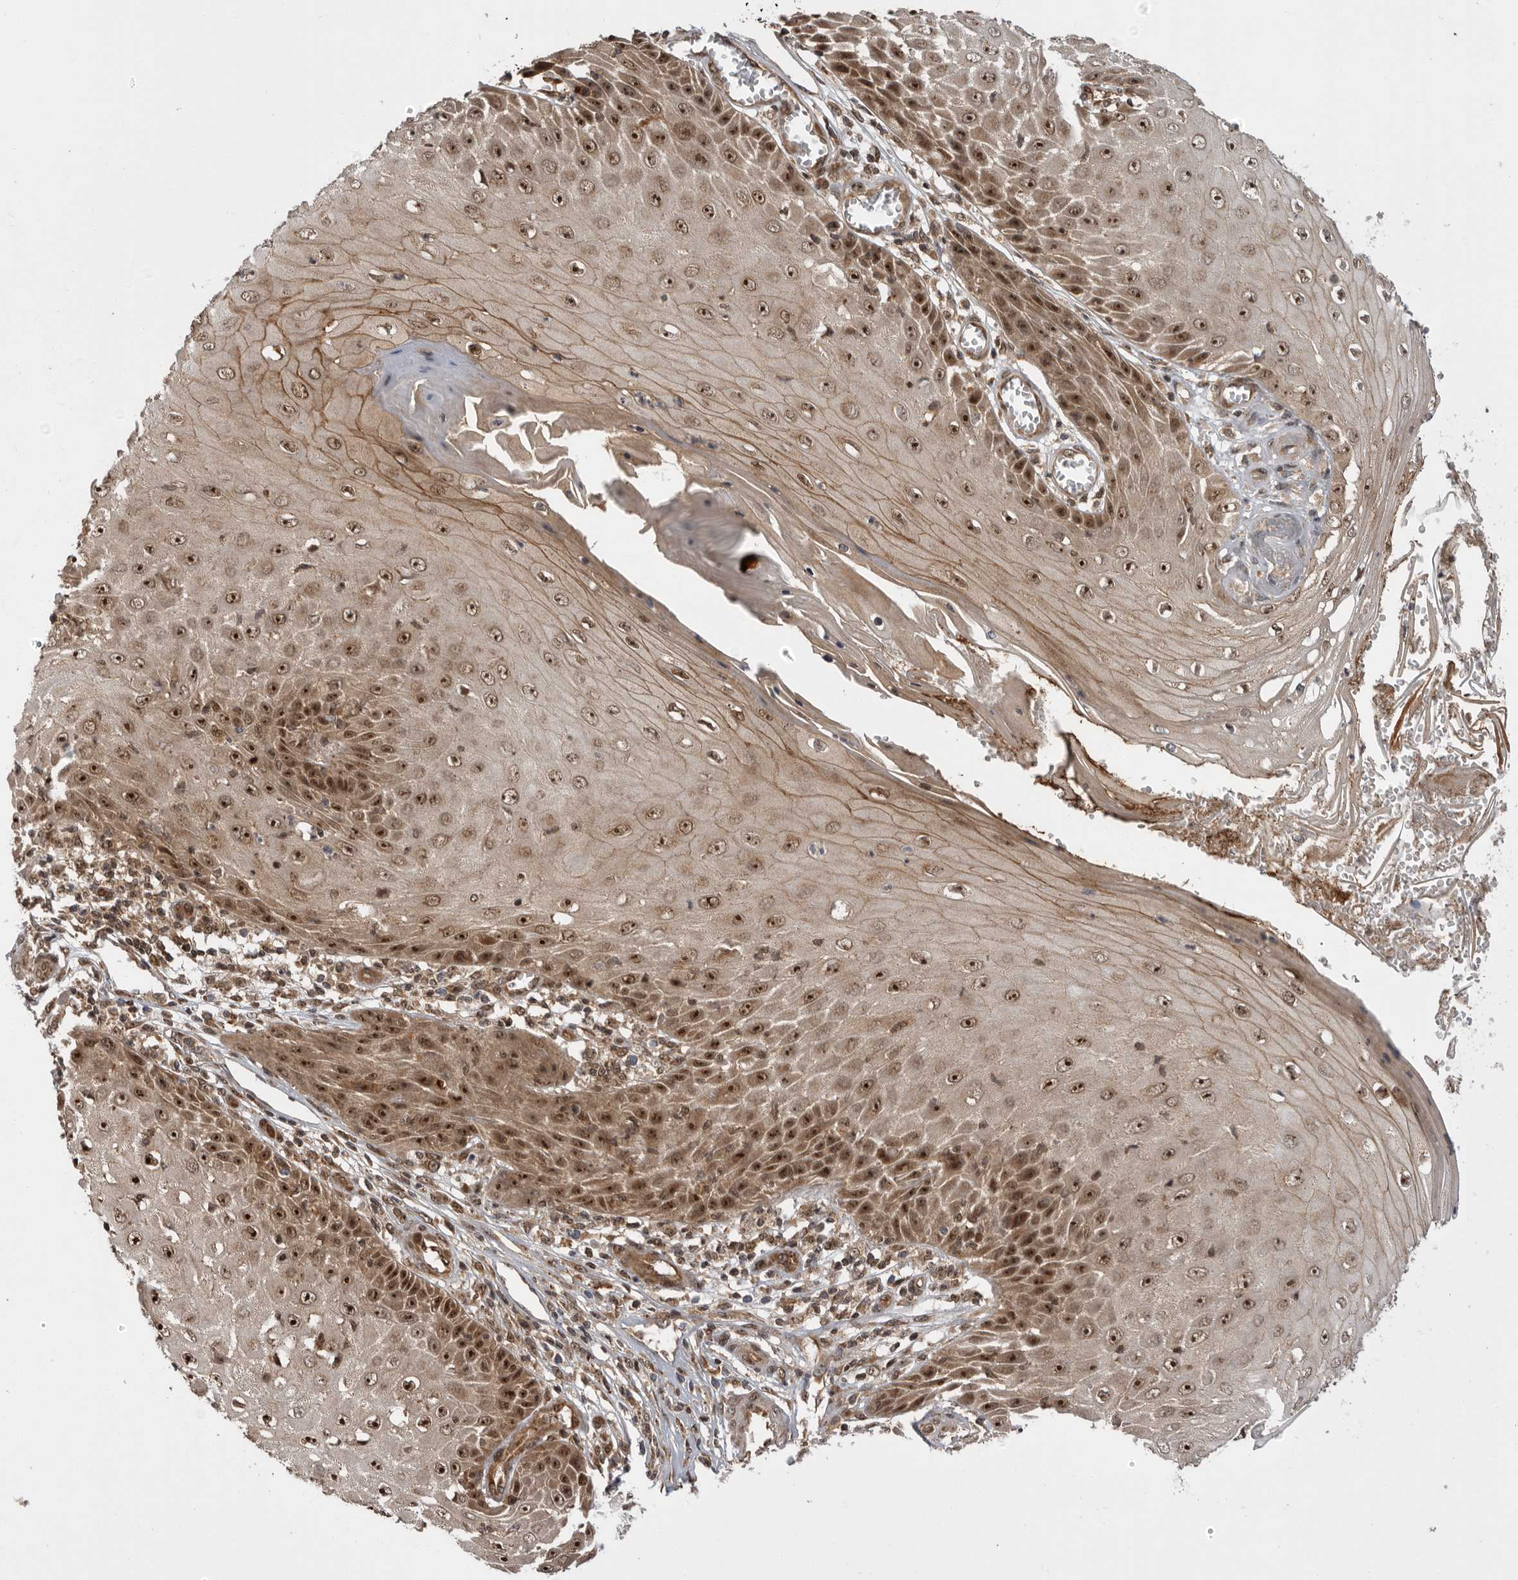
{"staining": {"intensity": "strong", "quantity": "25%-75%", "location": "cytoplasmic/membranous,nuclear"}, "tissue": "skin cancer", "cell_type": "Tumor cells", "image_type": "cancer", "snomed": [{"axis": "morphology", "description": "Squamous cell carcinoma, NOS"}, {"axis": "topography", "description": "Skin"}], "caption": "There is high levels of strong cytoplasmic/membranous and nuclear expression in tumor cells of skin squamous cell carcinoma, as demonstrated by immunohistochemical staining (brown color).", "gene": "DHDDS", "patient": {"sex": "female", "age": 73}}